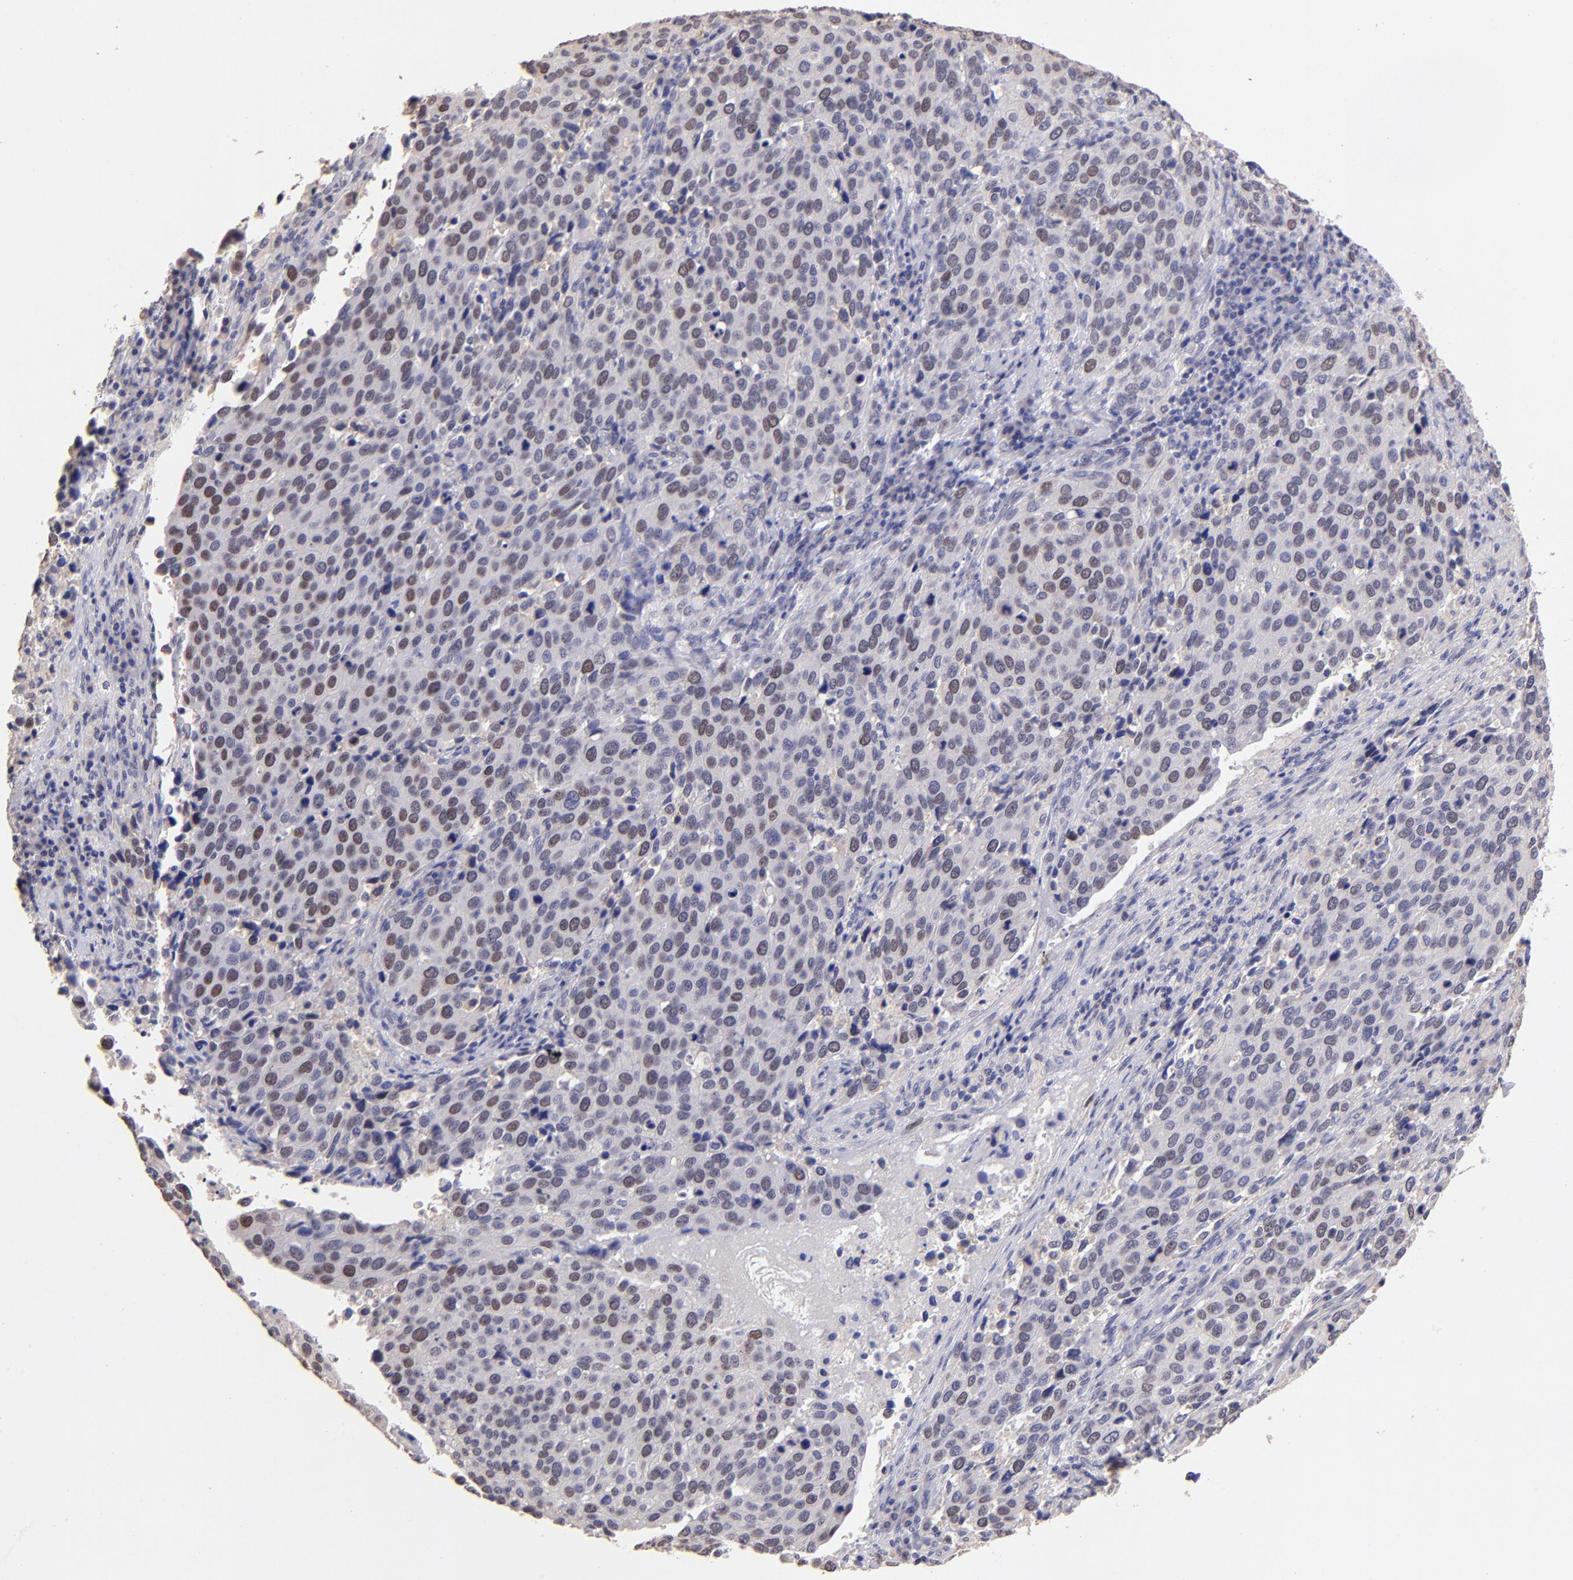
{"staining": {"intensity": "moderate", "quantity": "25%-75%", "location": "nuclear"}, "tissue": "cervical cancer", "cell_type": "Tumor cells", "image_type": "cancer", "snomed": [{"axis": "morphology", "description": "Squamous cell carcinoma, NOS"}, {"axis": "topography", "description": "Cervix"}], "caption": "Protein staining shows moderate nuclear expression in approximately 25%-75% of tumor cells in cervical cancer (squamous cell carcinoma). The protein is shown in brown color, while the nuclei are stained blue.", "gene": "DNMT1", "patient": {"sex": "female", "age": 54}}